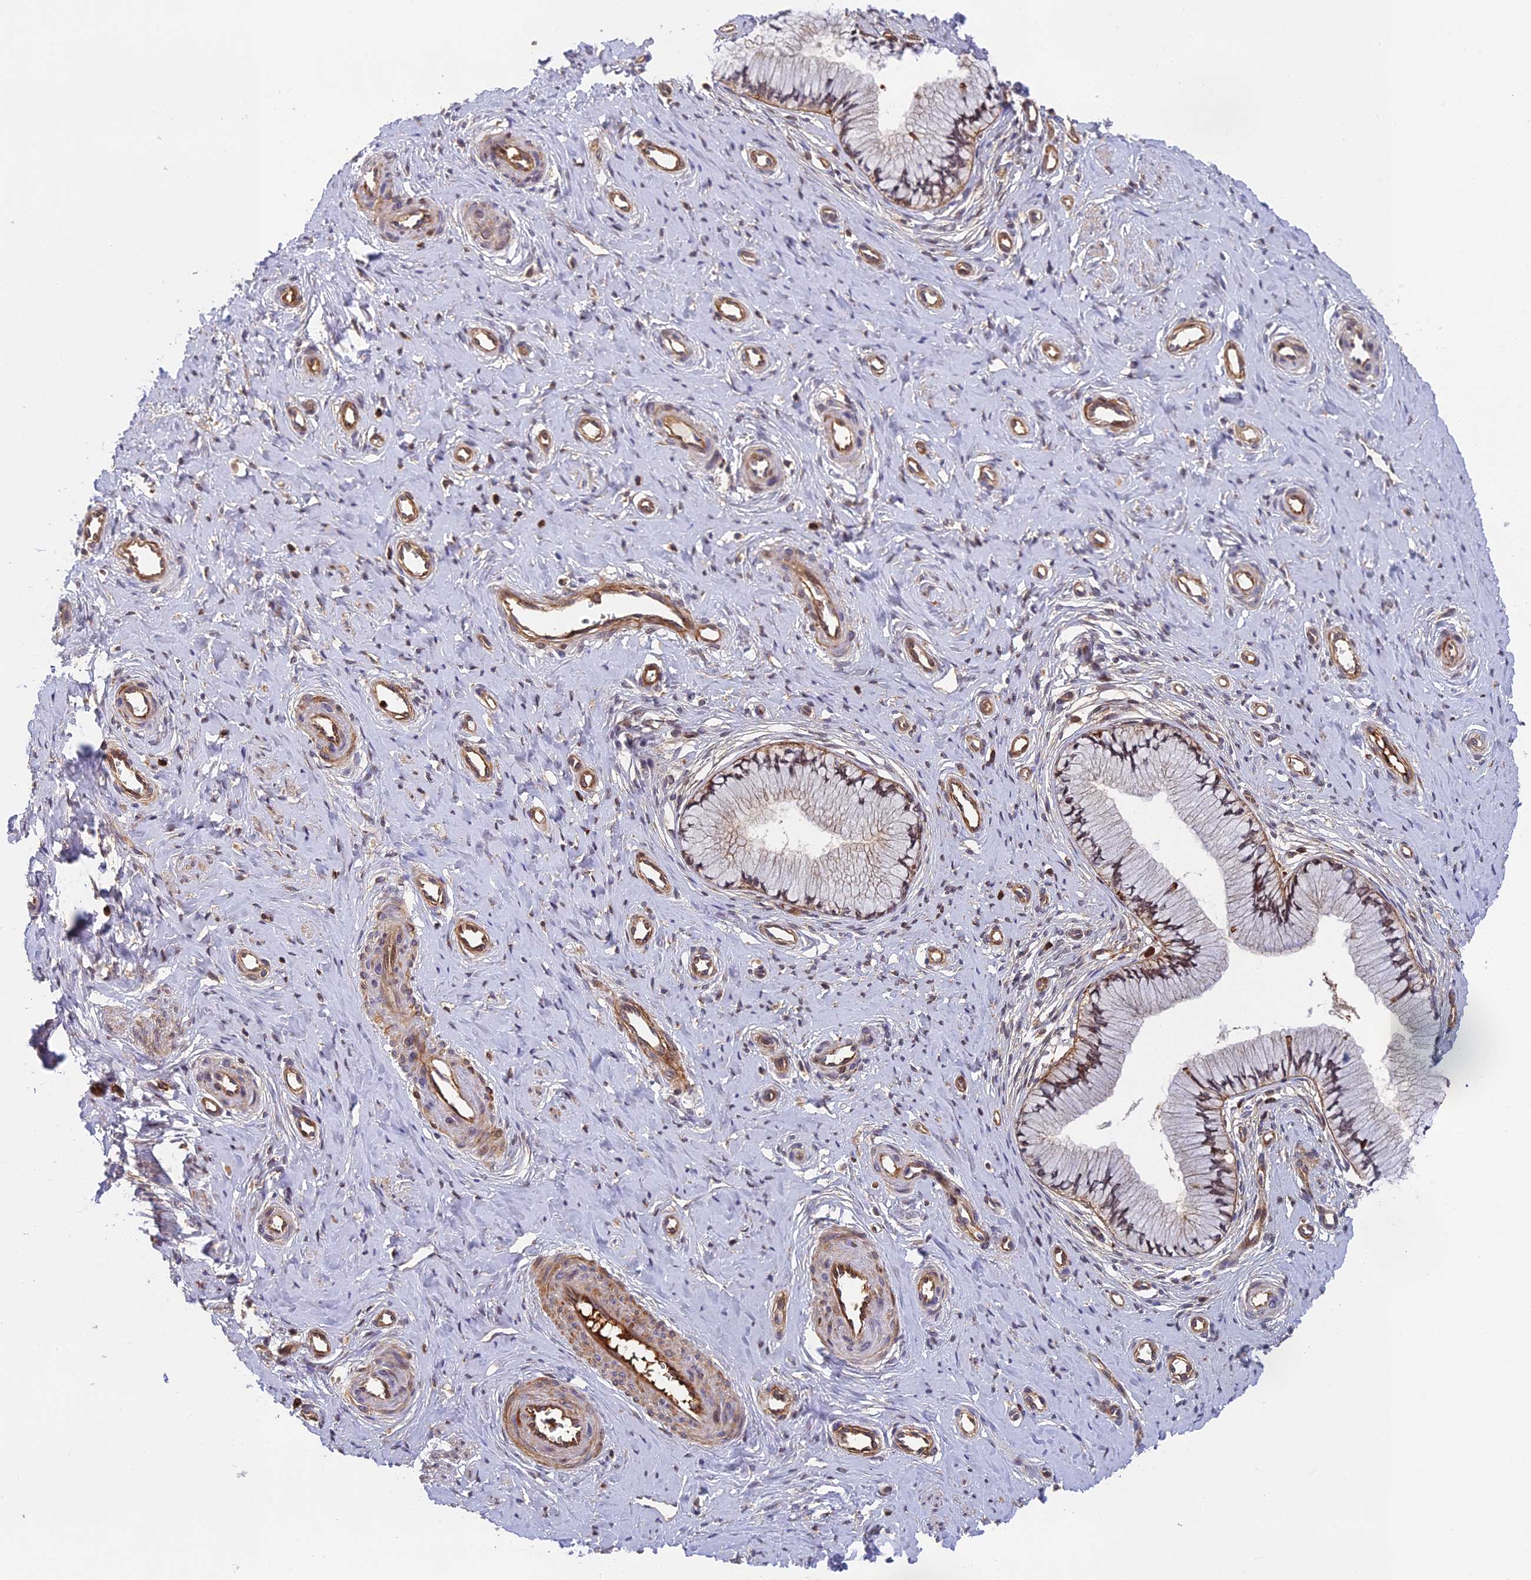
{"staining": {"intensity": "moderate", "quantity": "<25%", "location": "cytoplasmic/membranous"}, "tissue": "cervix", "cell_type": "Glandular cells", "image_type": "normal", "snomed": [{"axis": "morphology", "description": "Normal tissue, NOS"}, {"axis": "topography", "description": "Cervix"}], "caption": "Cervix stained with immunohistochemistry reveals moderate cytoplasmic/membranous staining in approximately <25% of glandular cells.", "gene": "OSBPL1A", "patient": {"sex": "female", "age": 36}}